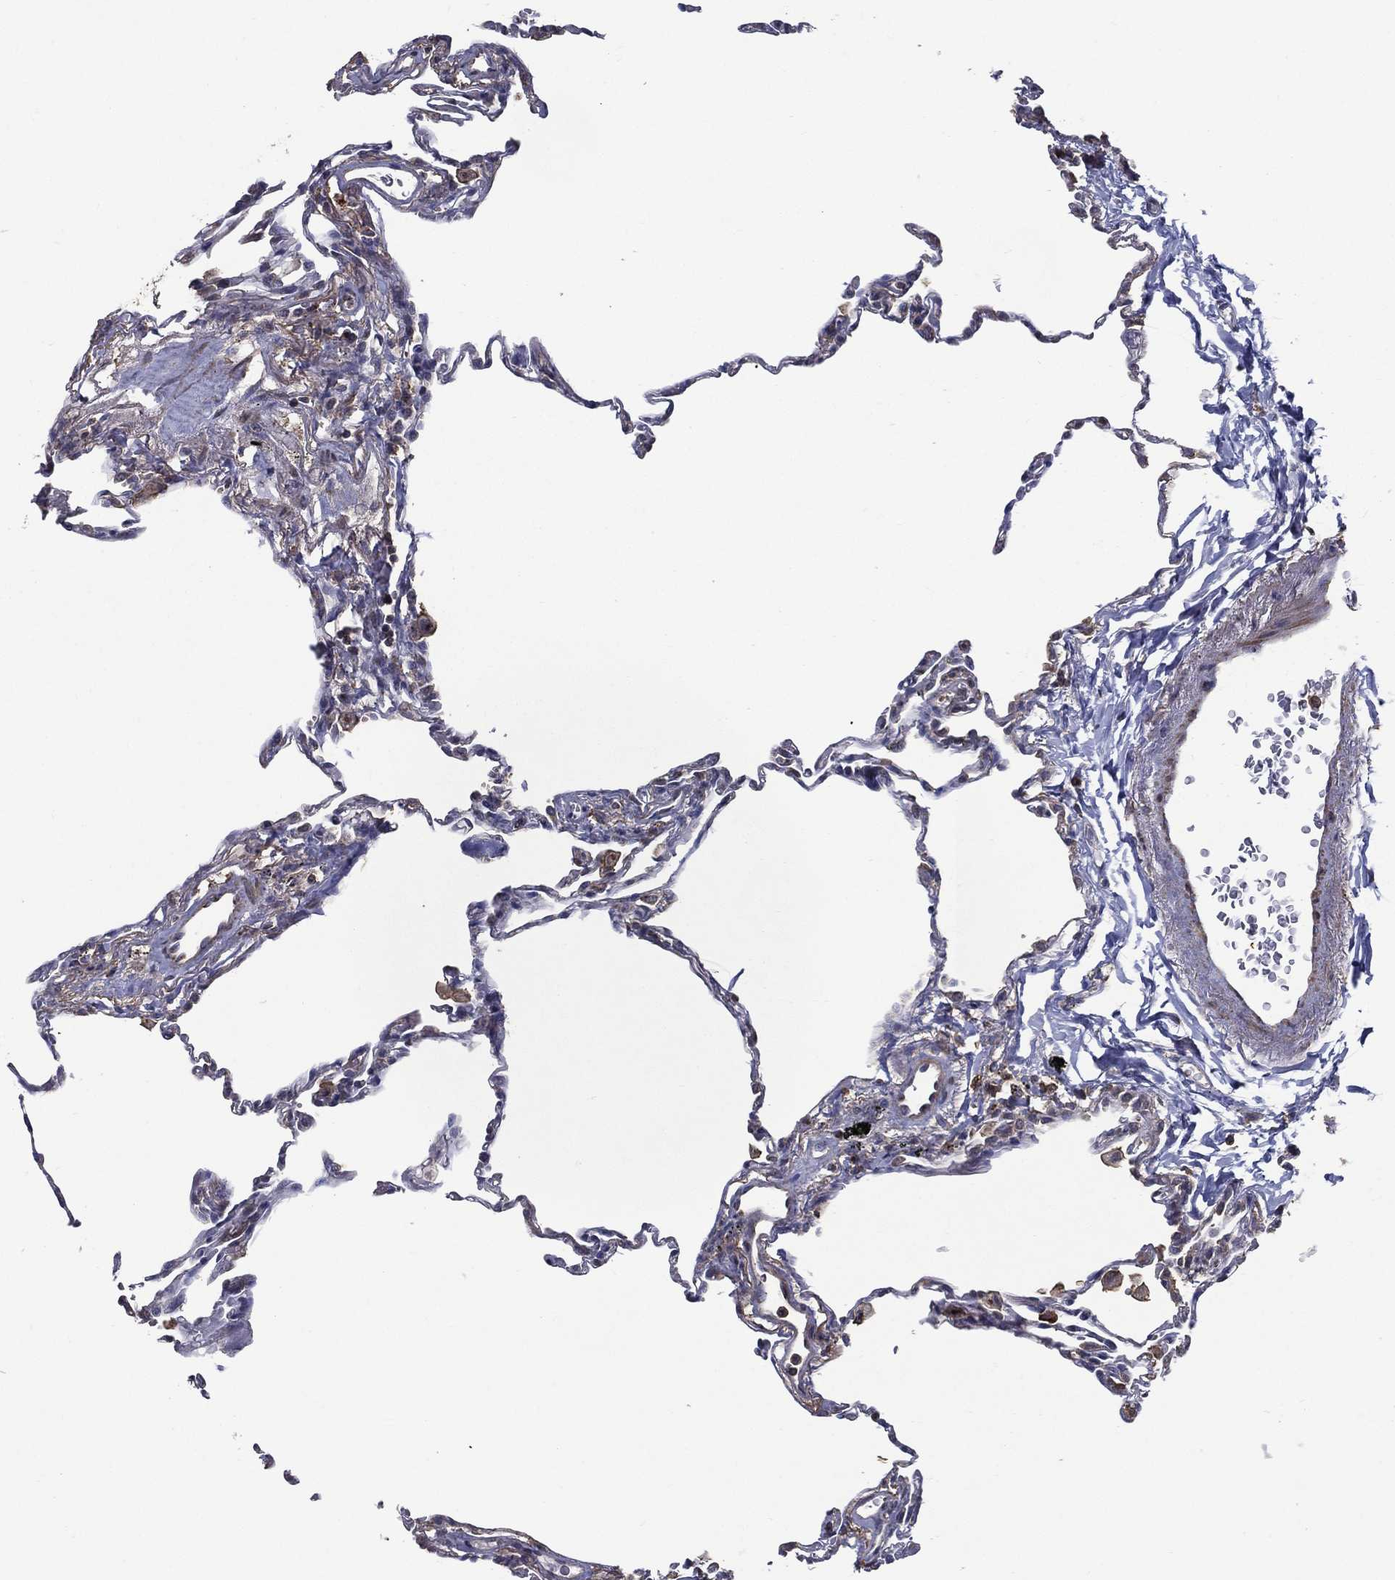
{"staining": {"intensity": "negative", "quantity": "none", "location": "none"}, "tissue": "lung", "cell_type": "Alveolar cells", "image_type": "normal", "snomed": [{"axis": "morphology", "description": "Normal tissue, NOS"}, {"axis": "topography", "description": "Lung"}], "caption": "This is an IHC photomicrograph of normal human lung. There is no staining in alveolar cells.", "gene": "GPR183", "patient": {"sex": "female", "age": 57}}